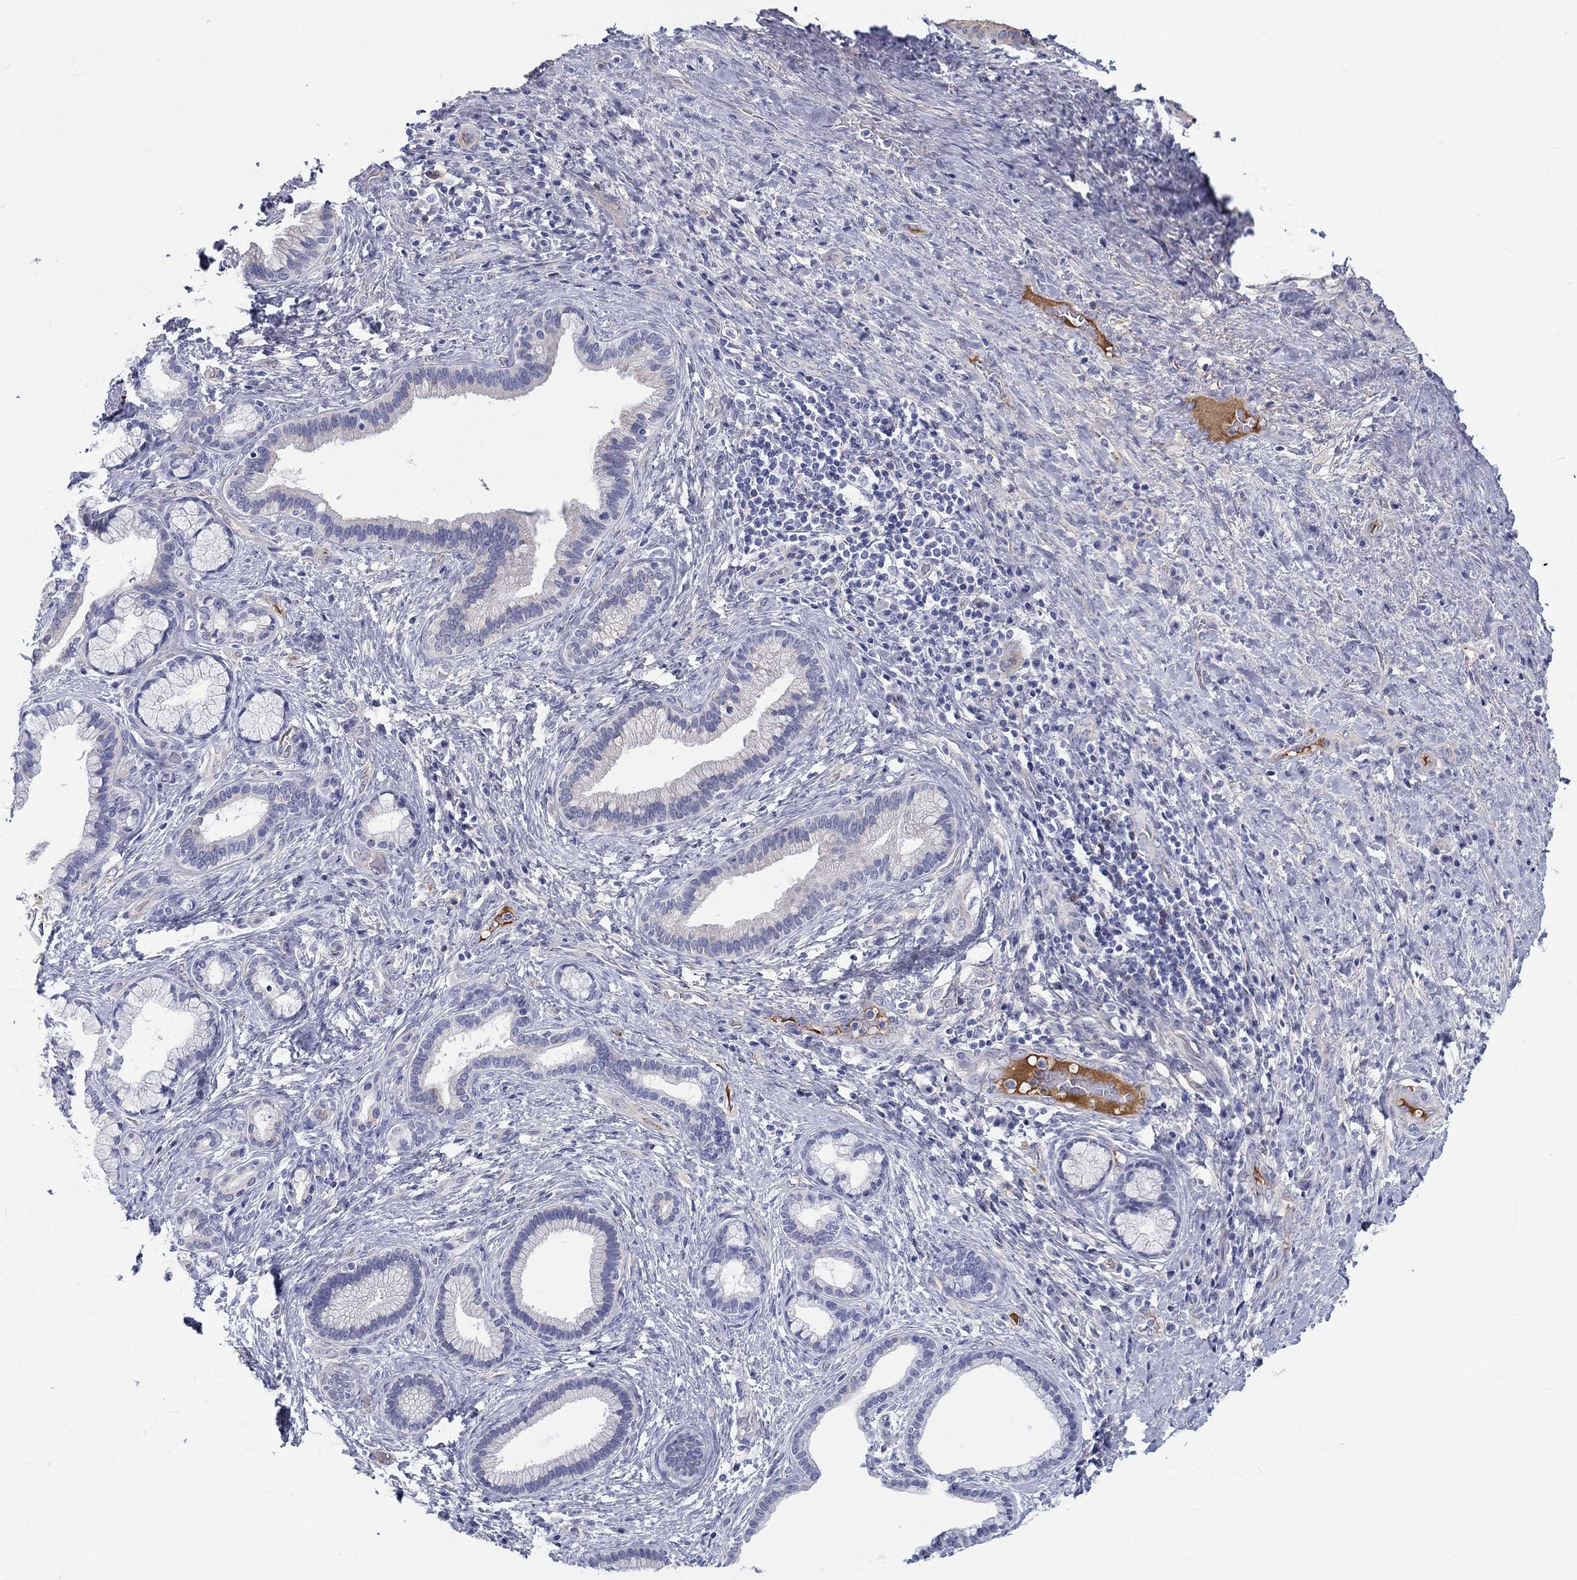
{"staining": {"intensity": "negative", "quantity": "none", "location": "none"}, "tissue": "liver cancer", "cell_type": "Tumor cells", "image_type": "cancer", "snomed": [{"axis": "morphology", "description": "Cholangiocarcinoma"}, {"axis": "topography", "description": "Liver"}], "caption": "Tumor cells show no significant protein expression in liver cholangiocarcinoma. (Stains: DAB (3,3'-diaminobenzidine) IHC with hematoxylin counter stain, Microscopy: brightfield microscopy at high magnification).", "gene": "CDY2B", "patient": {"sex": "female", "age": 73}}